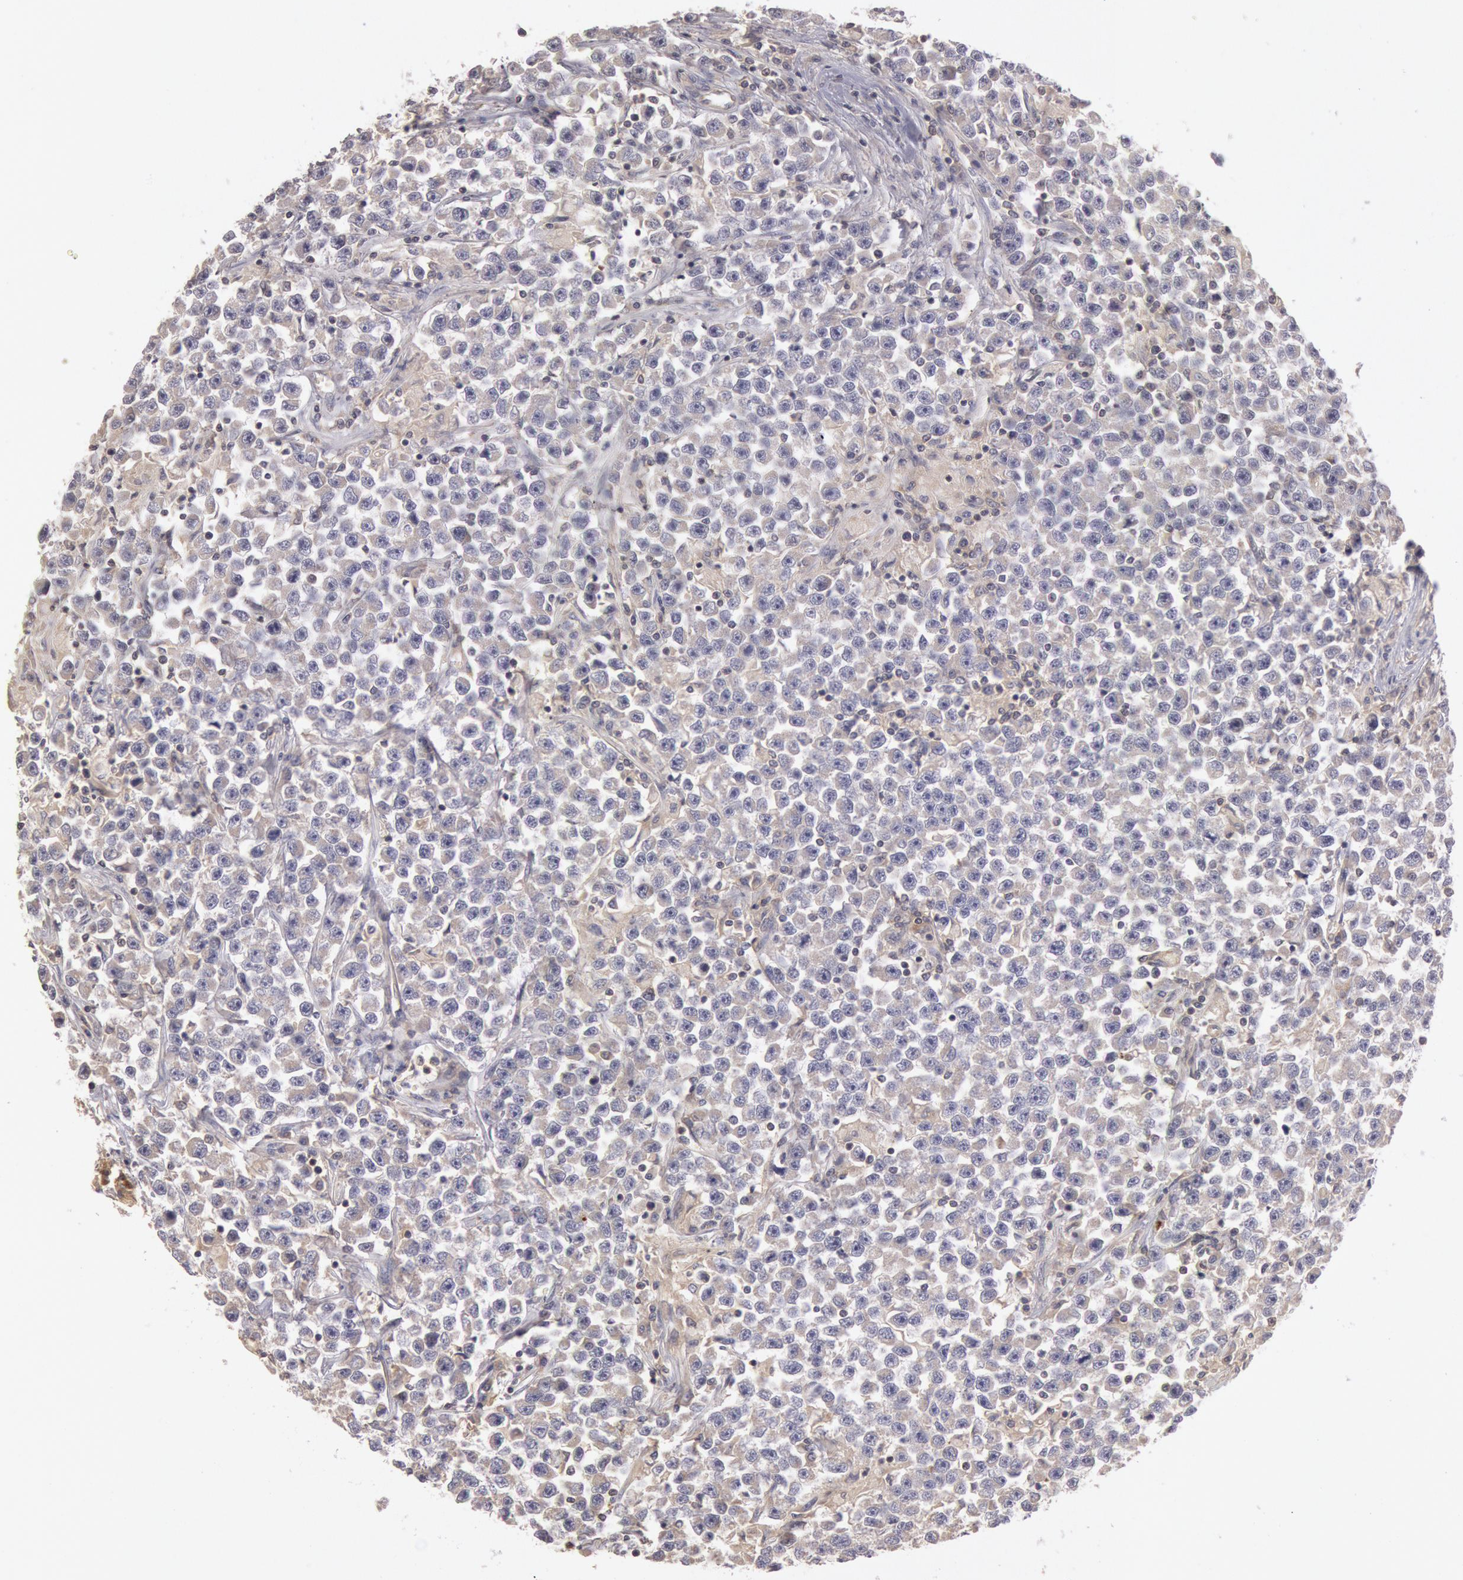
{"staining": {"intensity": "negative", "quantity": "none", "location": "none"}, "tissue": "testis cancer", "cell_type": "Tumor cells", "image_type": "cancer", "snomed": [{"axis": "morphology", "description": "Seminoma, NOS"}, {"axis": "topography", "description": "Testis"}], "caption": "Immunohistochemistry photomicrograph of testis seminoma stained for a protein (brown), which exhibits no expression in tumor cells.", "gene": "PIK3R1", "patient": {"sex": "male", "age": 33}}